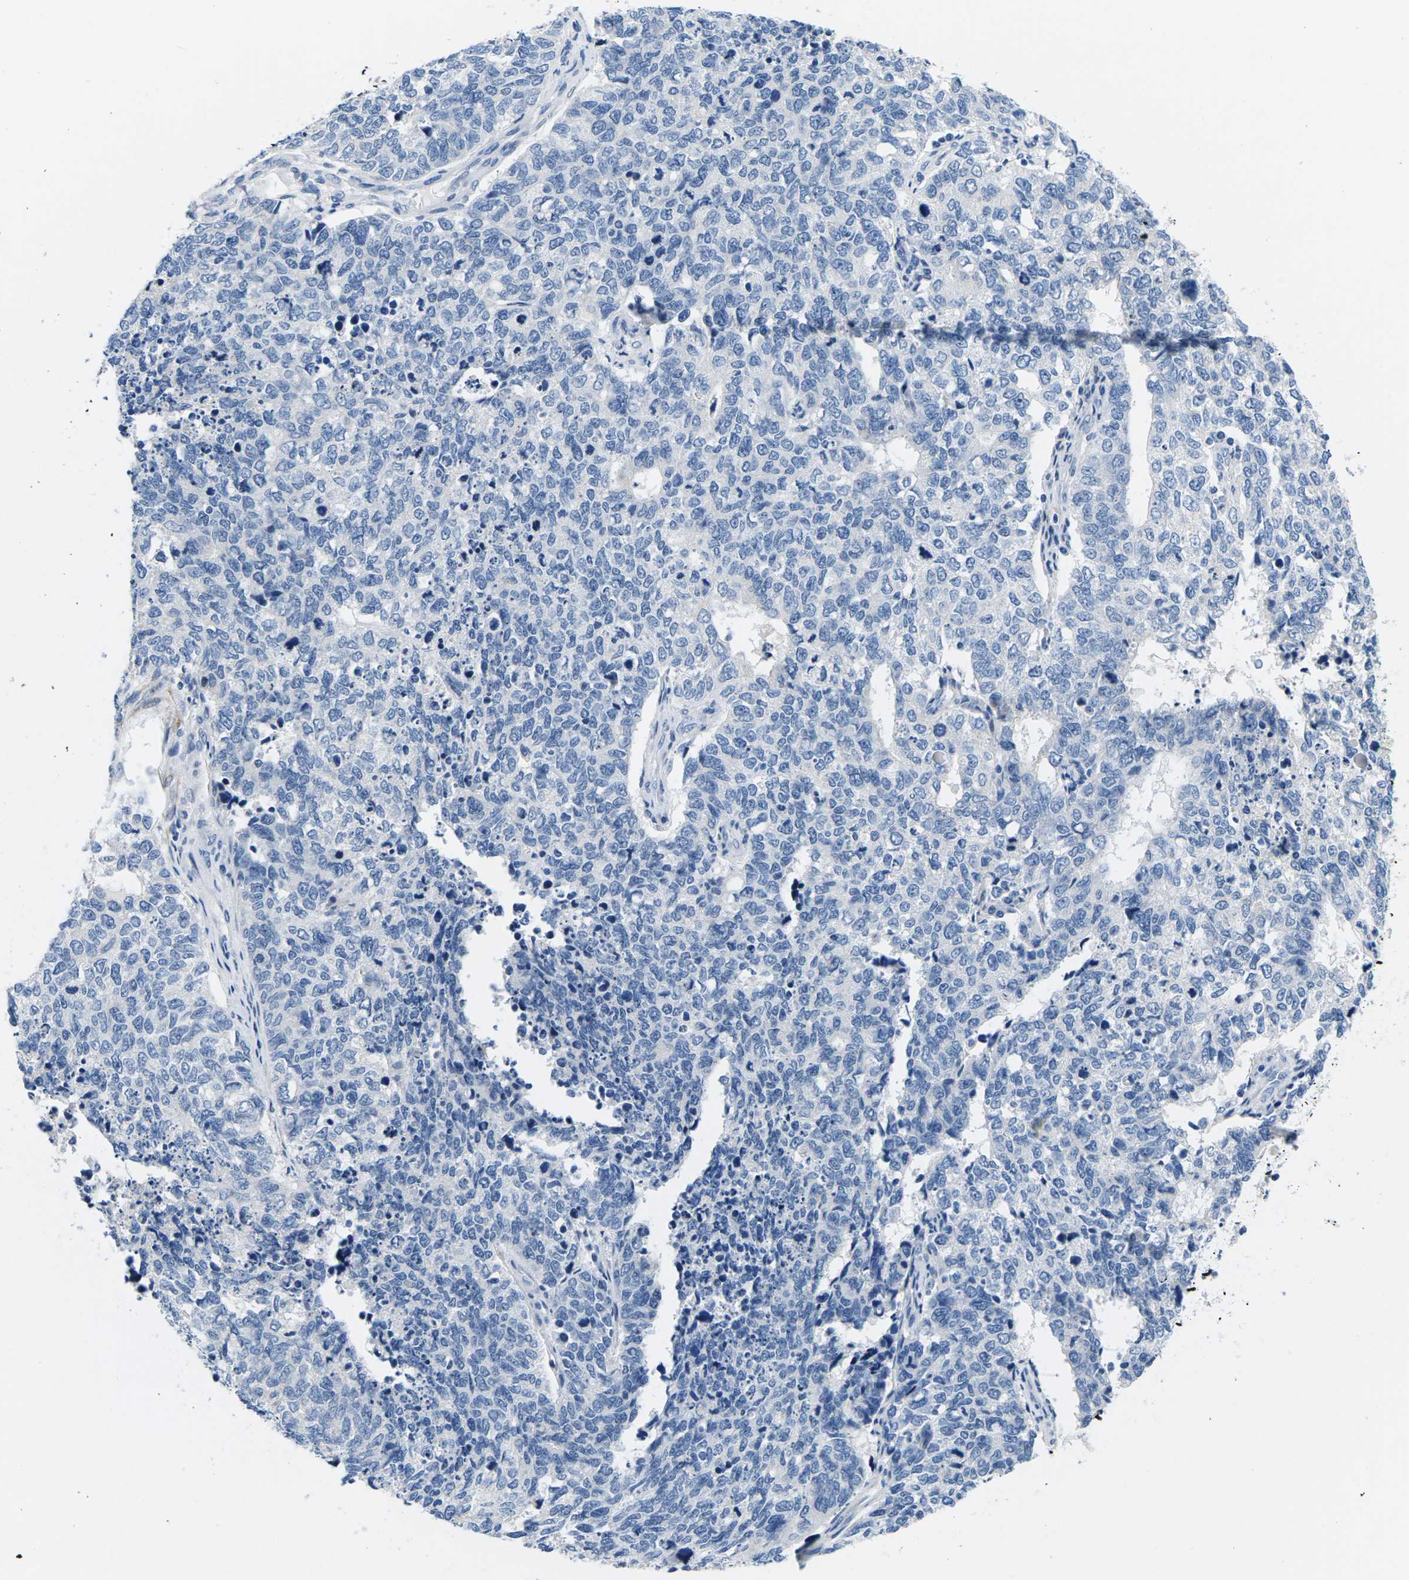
{"staining": {"intensity": "negative", "quantity": "none", "location": "none"}, "tissue": "cervical cancer", "cell_type": "Tumor cells", "image_type": "cancer", "snomed": [{"axis": "morphology", "description": "Squamous cell carcinoma, NOS"}, {"axis": "topography", "description": "Cervix"}], "caption": "This is an immunohistochemistry (IHC) photomicrograph of squamous cell carcinoma (cervical). There is no staining in tumor cells.", "gene": "TSPAN2", "patient": {"sex": "female", "age": 63}}